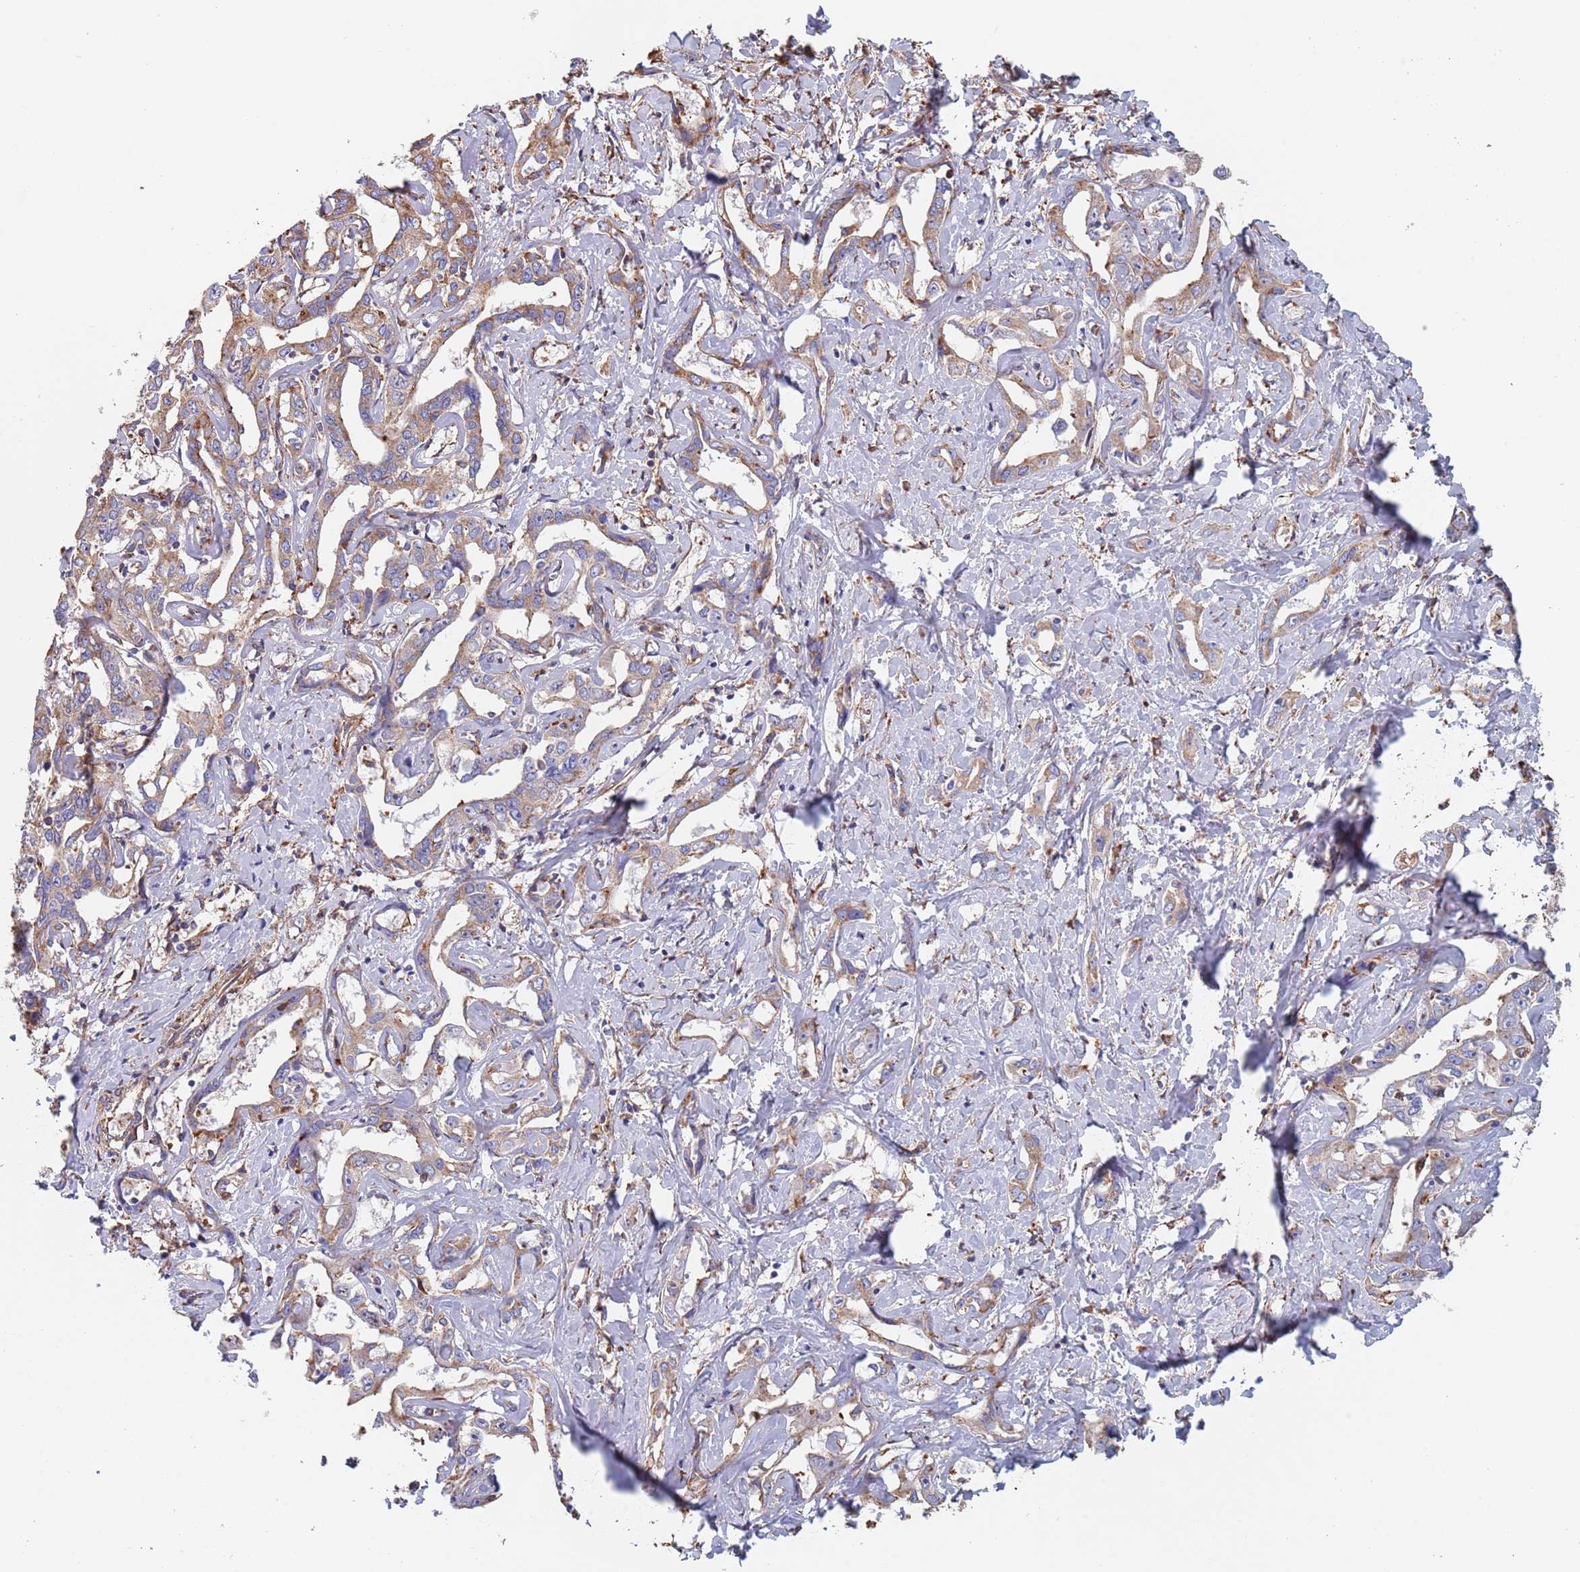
{"staining": {"intensity": "weak", "quantity": ">75%", "location": "cytoplasmic/membranous"}, "tissue": "liver cancer", "cell_type": "Tumor cells", "image_type": "cancer", "snomed": [{"axis": "morphology", "description": "Cholangiocarcinoma"}, {"axis": "topography", "description": "Liver"}], "caption": "Immunohistochemistry photomicrograph of human cholangiocarcinoma (liver) stained for a protein (brown), which reveals low levels of weak cytoplasmic/membranous expression in approximately >75% of tumor cells.", "gene": "DCUN1D3", "patient": {"sex": "male", "age": 59}}